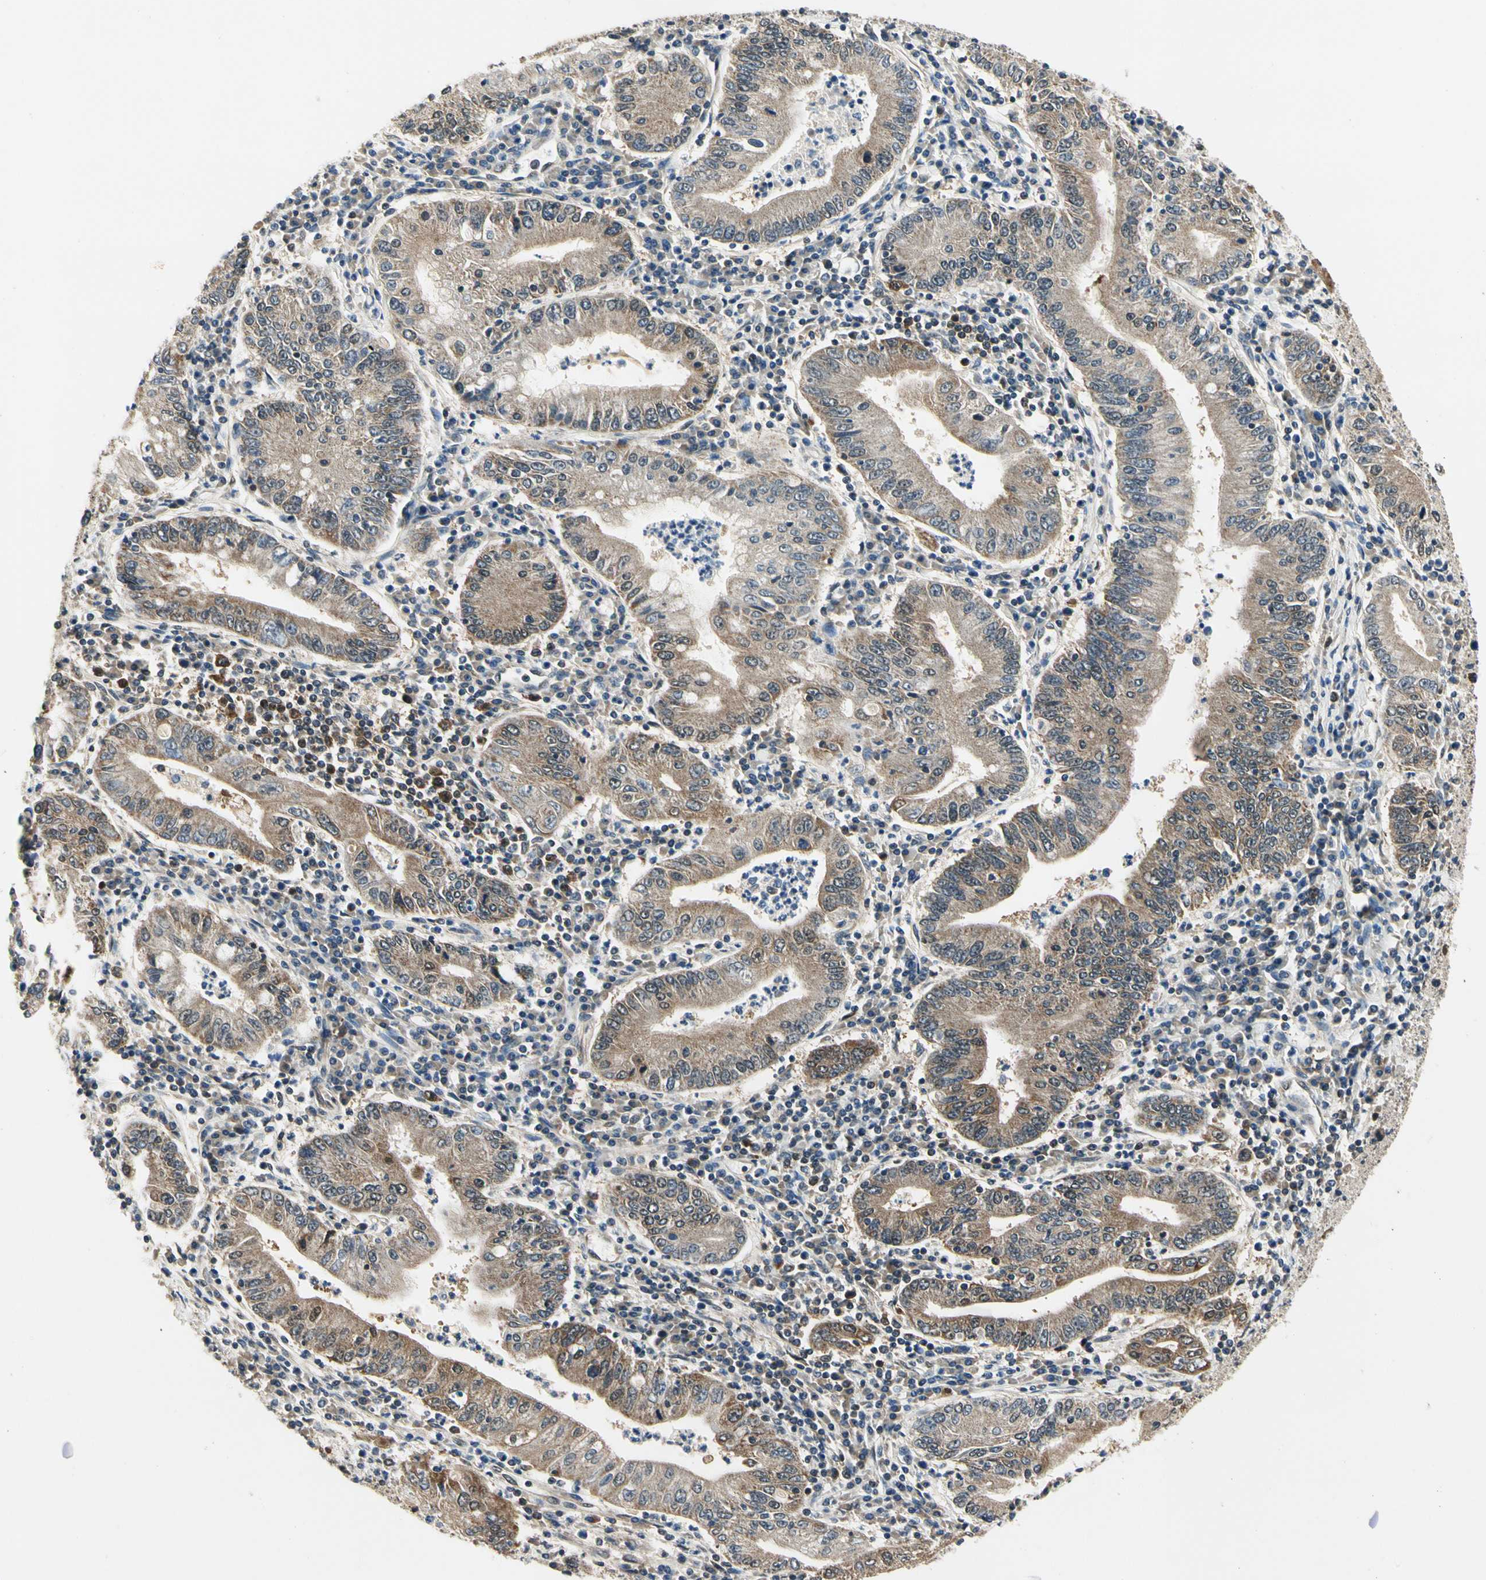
{"staining": {"intensity": "moderate", "quantity": ">75%", "location": "cytoplasmic/membranous"}, "tissue": "stomach cancer", "cell_type": "Tumor cells", "image_type": "cancer", "snomed": [{"axis": "morphology", "description": "Normal tissue, NOS"}, {"axis": "morphology", "description": "Adenocarcinoma, NOS"}, {"axis": "topography", "description": "Esophagus"}, {"axis": "topography", "description": "Stomach, upper"}, {"axis": "topography", "description": "Peripheral nerve tissue"}], "caption": "Stomach adenocarcinoma stained for a protein (brown) displays moderate cytoplasmic/membranous positive staining in approximately >75% of tumor cells.", "gene": "PDK2", "patient": {"sex": "male", "age": 62}}